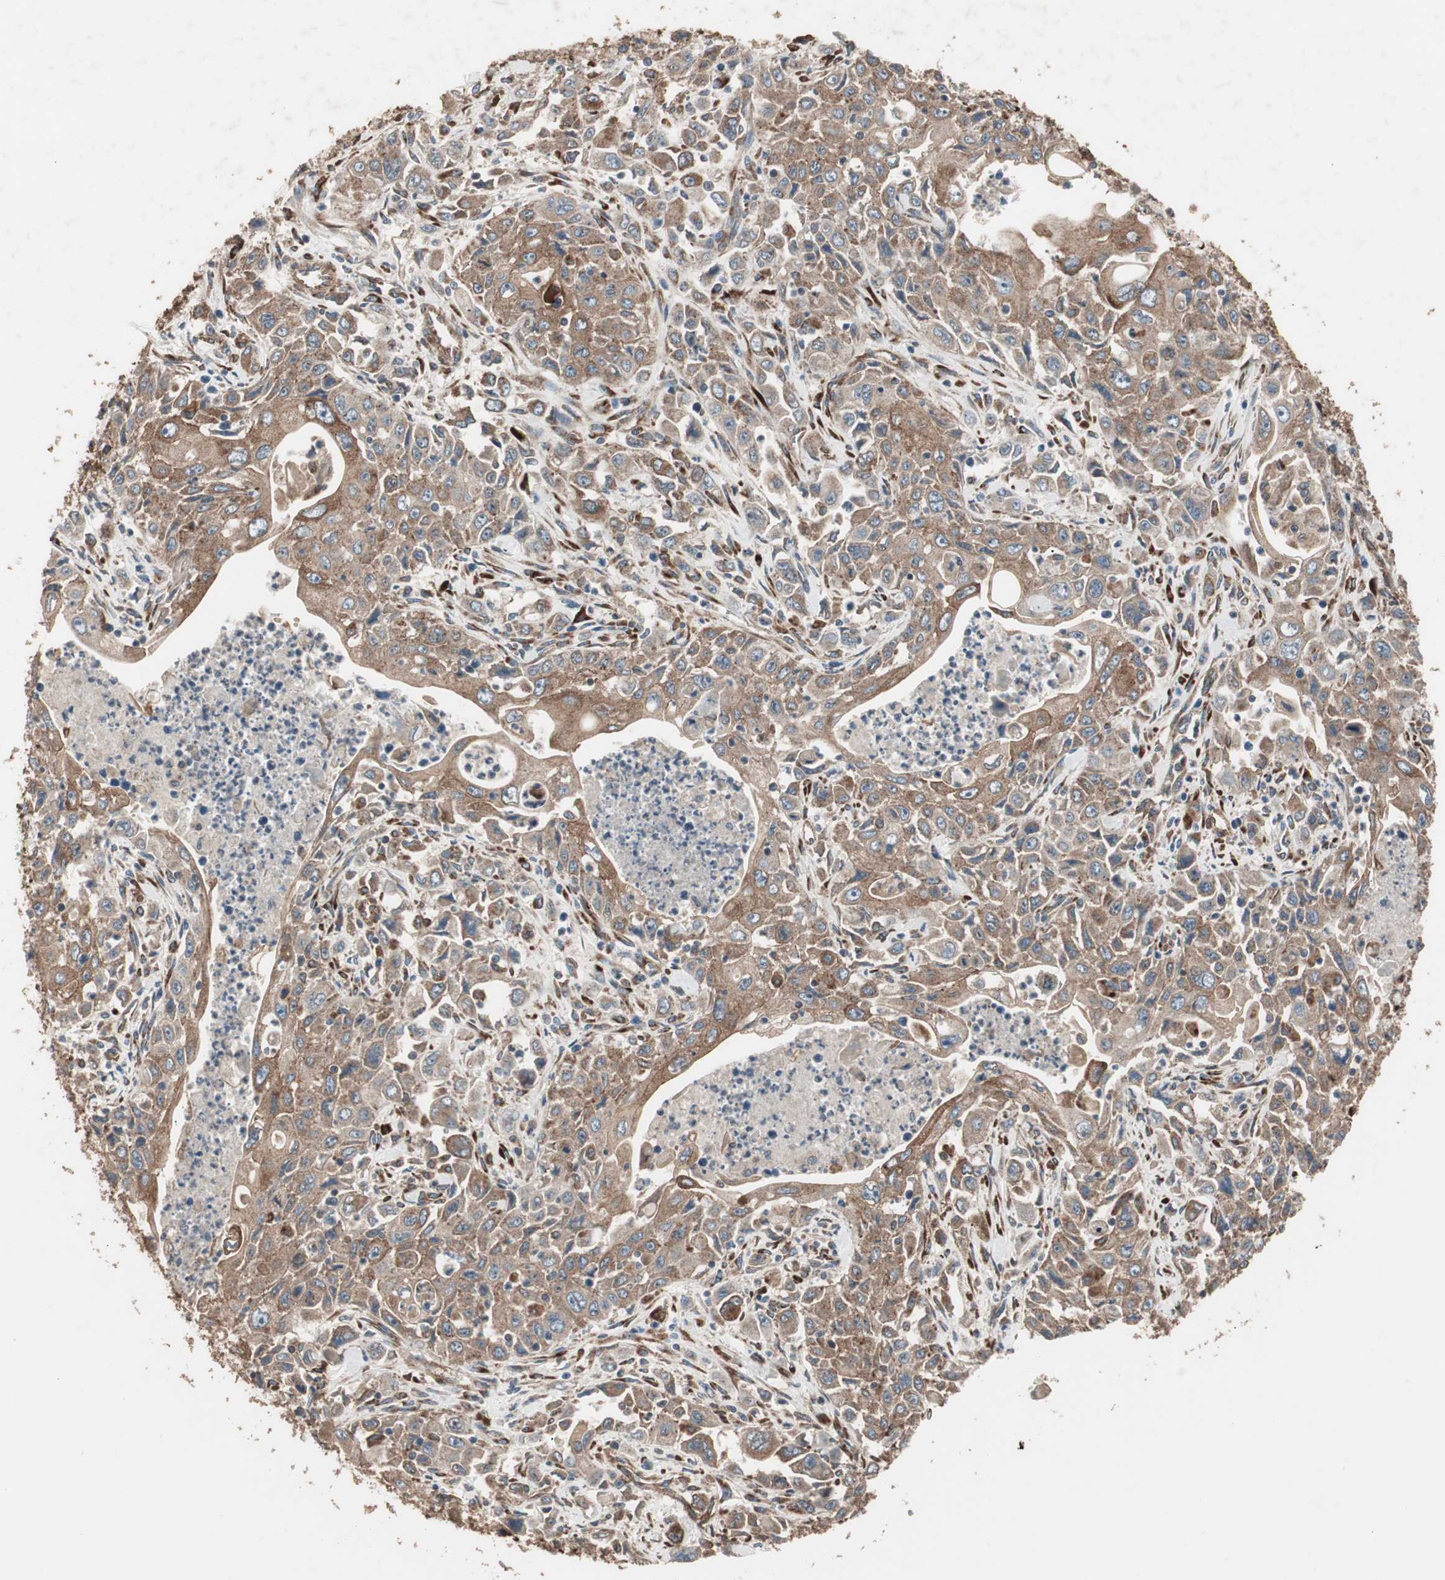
{"staining": {"intensity": "moderate", "quantity": ">75%", "location": "cytoplasmic/membranous"}, "tissue": "pancreatic cancer", "cell_type": "Tumor cells", "image_type": "cancer", "snomed": [{"axis": "morphology", "description": "Adenocarcinoma, NOS"}, {"axis": "topography", "description": "Pancreas"}], "caption": "Immunohistochemical staining of human pancreatic adenocarcinoma shows moderate cytoplasmic/membranous protein expression in approximately >75% of tumor cells.", "gene": "LZTS1", "patient": {"sex": "male", "age": 70}}